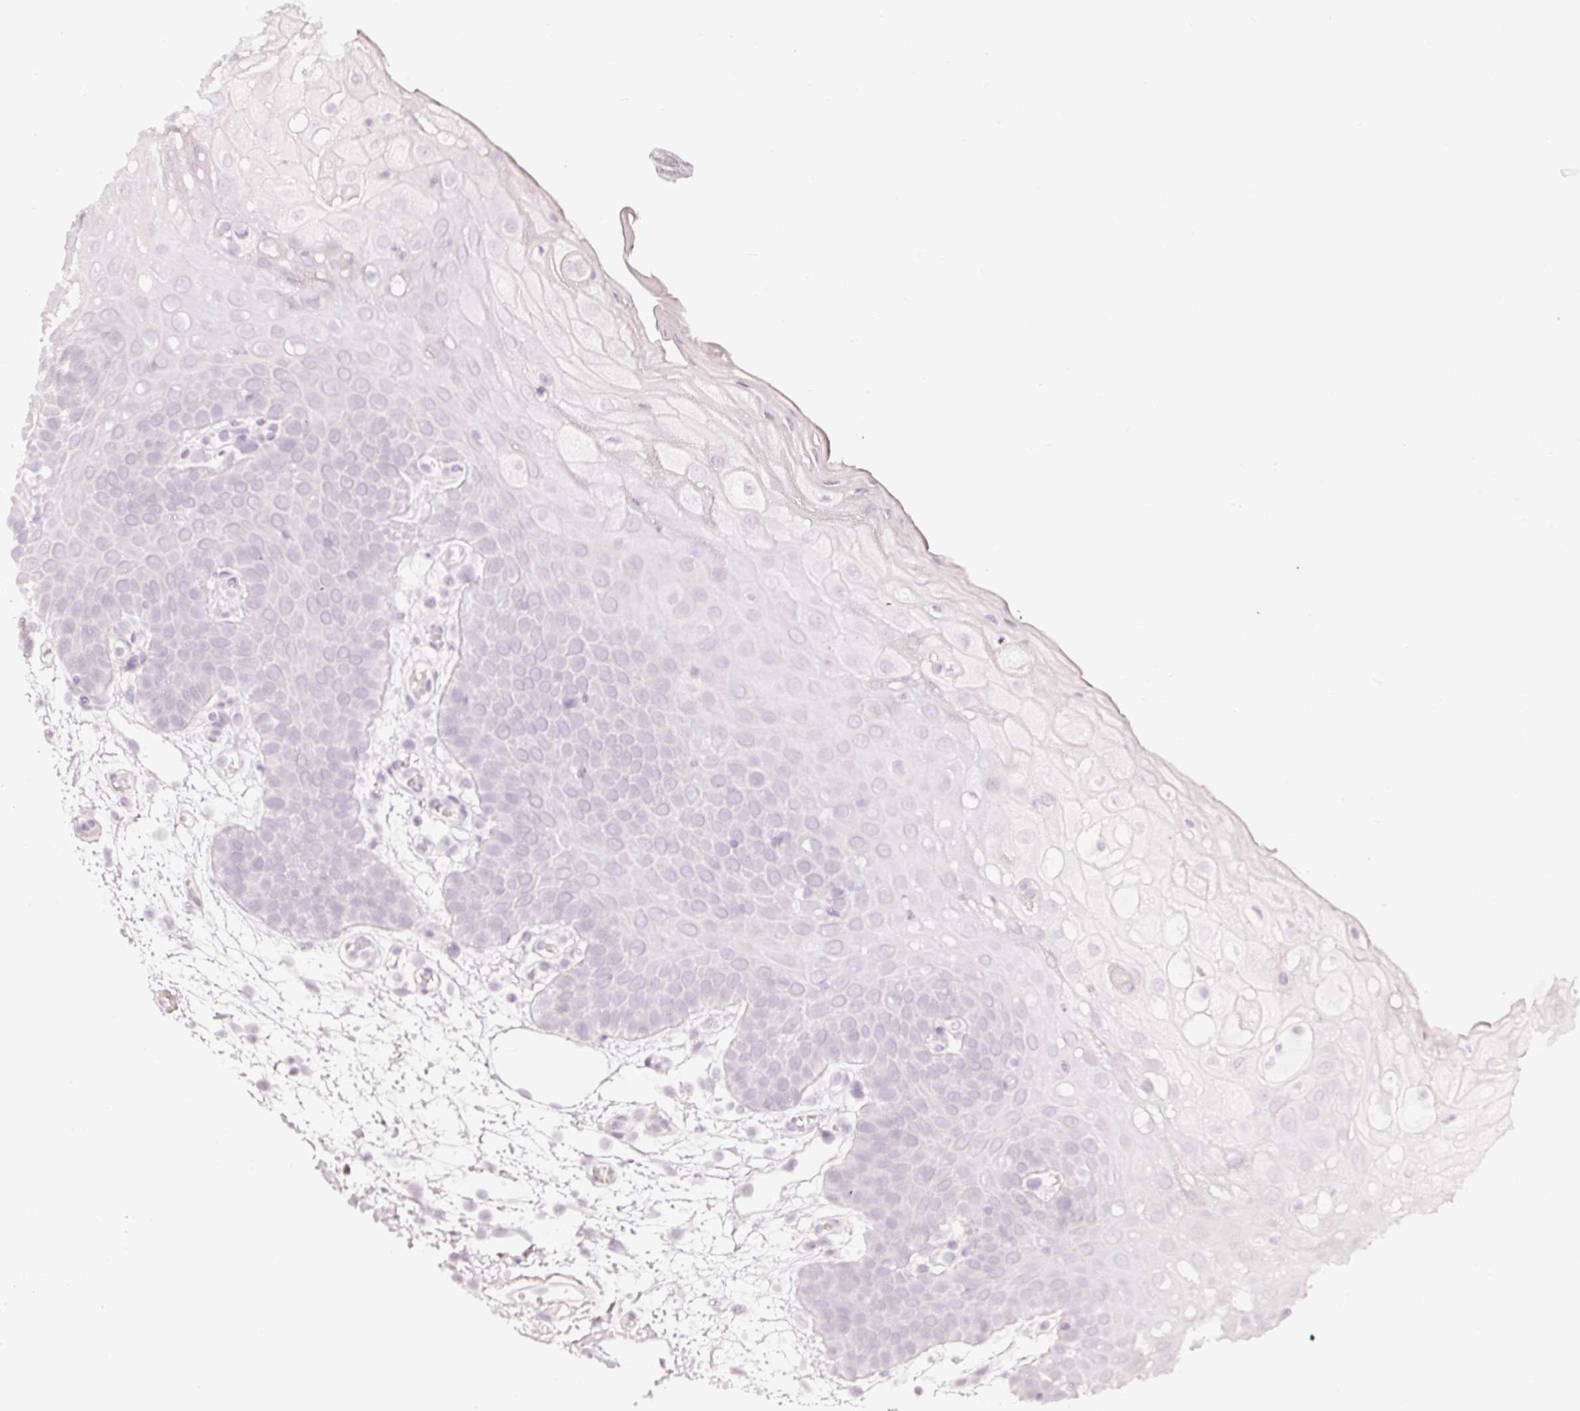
{"staining": {"intensity": "negative", "quantity": "none", "location": "none"}, "tissue": "oral mucosa", "cell_type": "Squamous epithelial cells", "image_type": "normal", "snomed": [{"axis": "morphology", "description": "Normal tissue, NOS"}, {"axis": "topography", "description": "Oral tissue"}, {"axis": "topography", "description": "Tounge, NOS"}], "caption": "Oral mucosa was stained to show a protein in brown. There is no significant expression in squamous epithelial cells. Brightfield microscopy of immunohistochemistry (IHC) stained with DAB (brown) and hematoxylin (blue), captured at high magnification.", "gene": "CNP", "patient": {"sex": "female", "age": 59}}